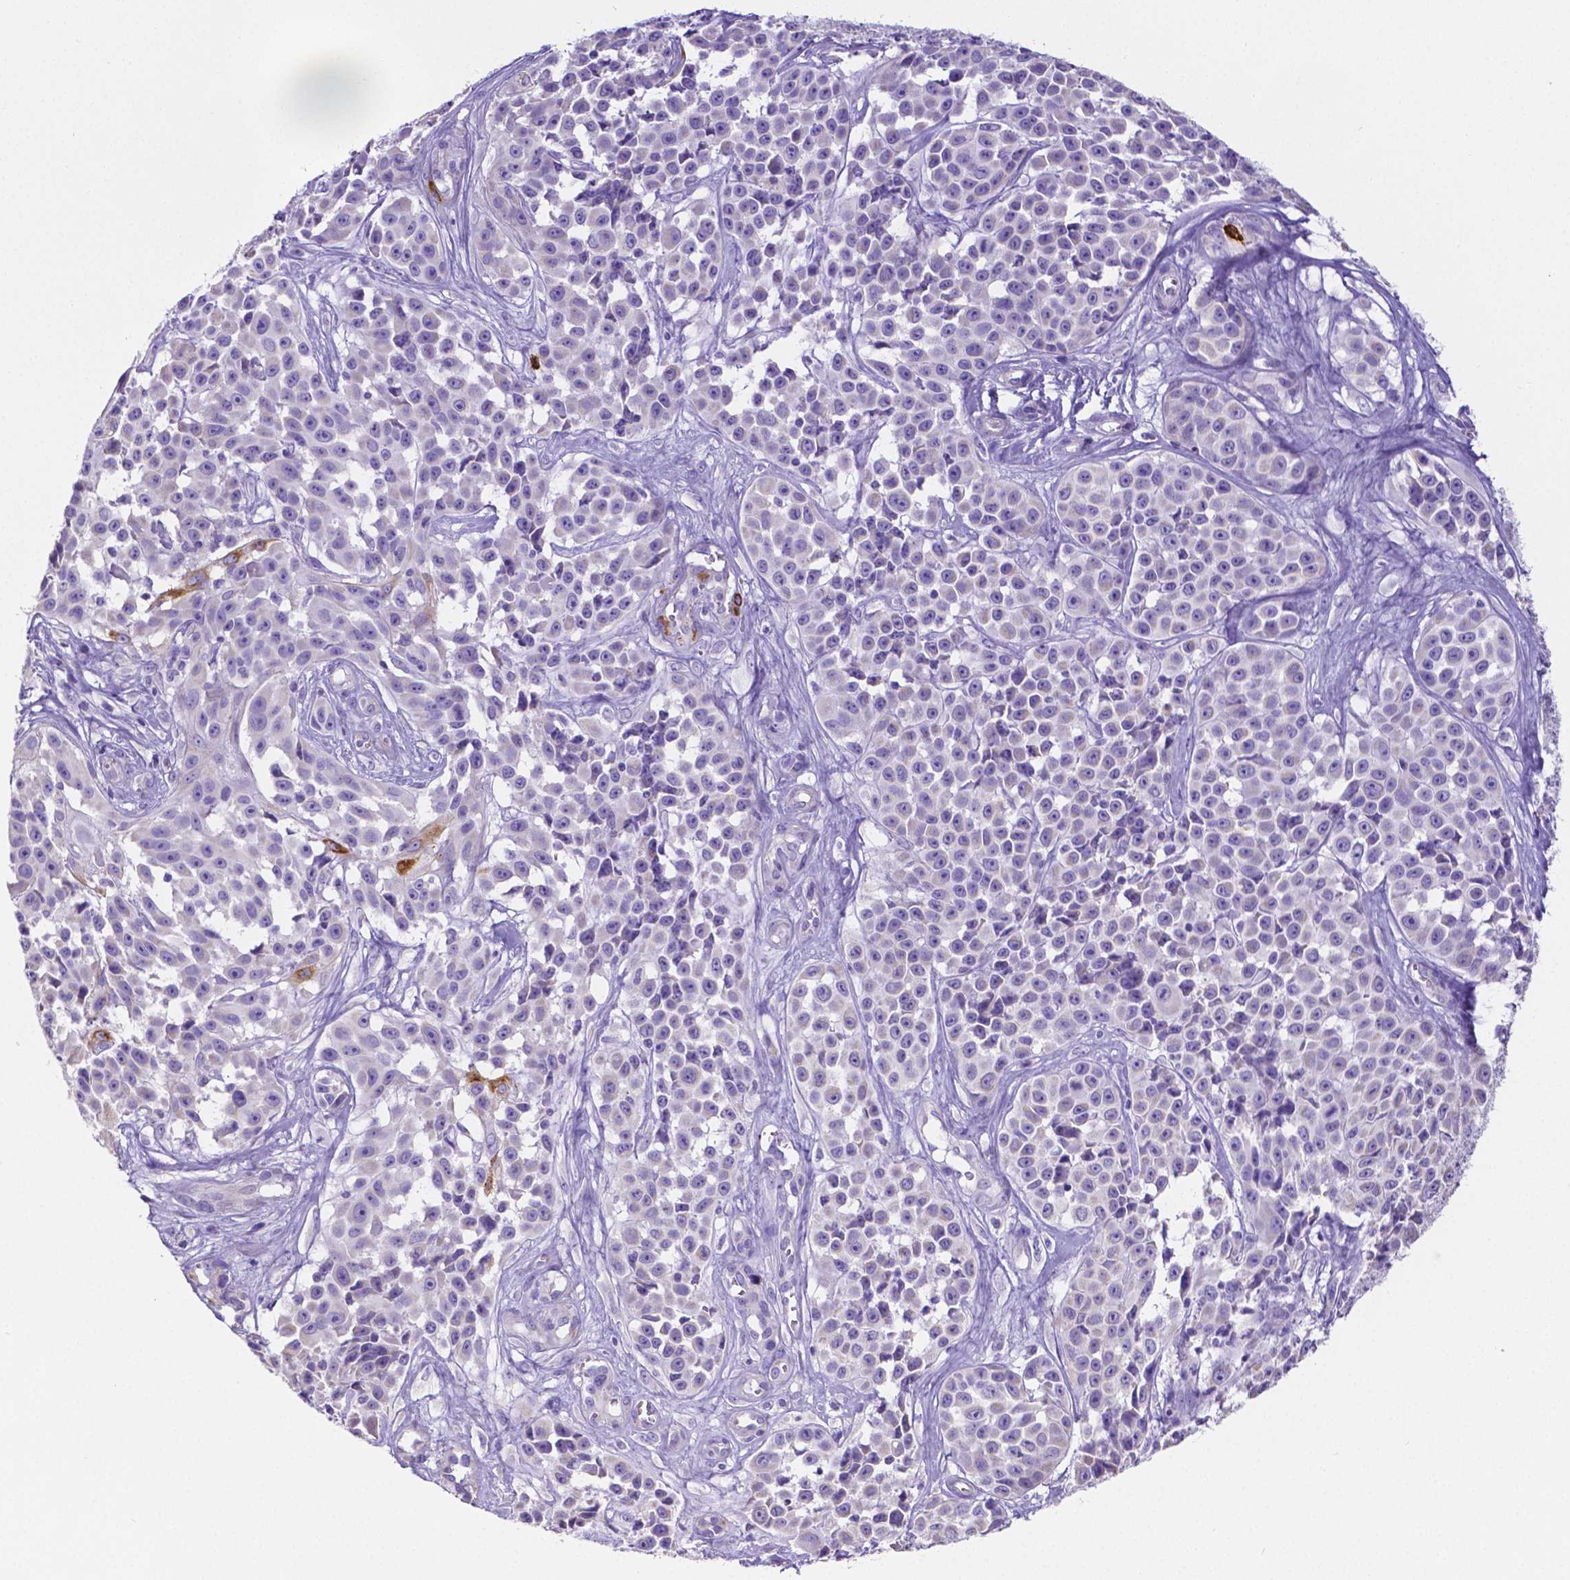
{"staining": {"intensity": "negative", "quantity": "none", "location": "none"}, "tissue": "melanoma", "cell_type": "Tumor cells", "image_type": "cancer", "snomed": [{"axis": "morphology", "description": "Malignant melanoma, NOS"}, {"axis": "topography", "description": "Skin"}], "caption": "Protein analysis of melanoma shows no significant staining in tumor cells.", "gene": "MMP9", "patient": {"sex": "female", "age": 88}}